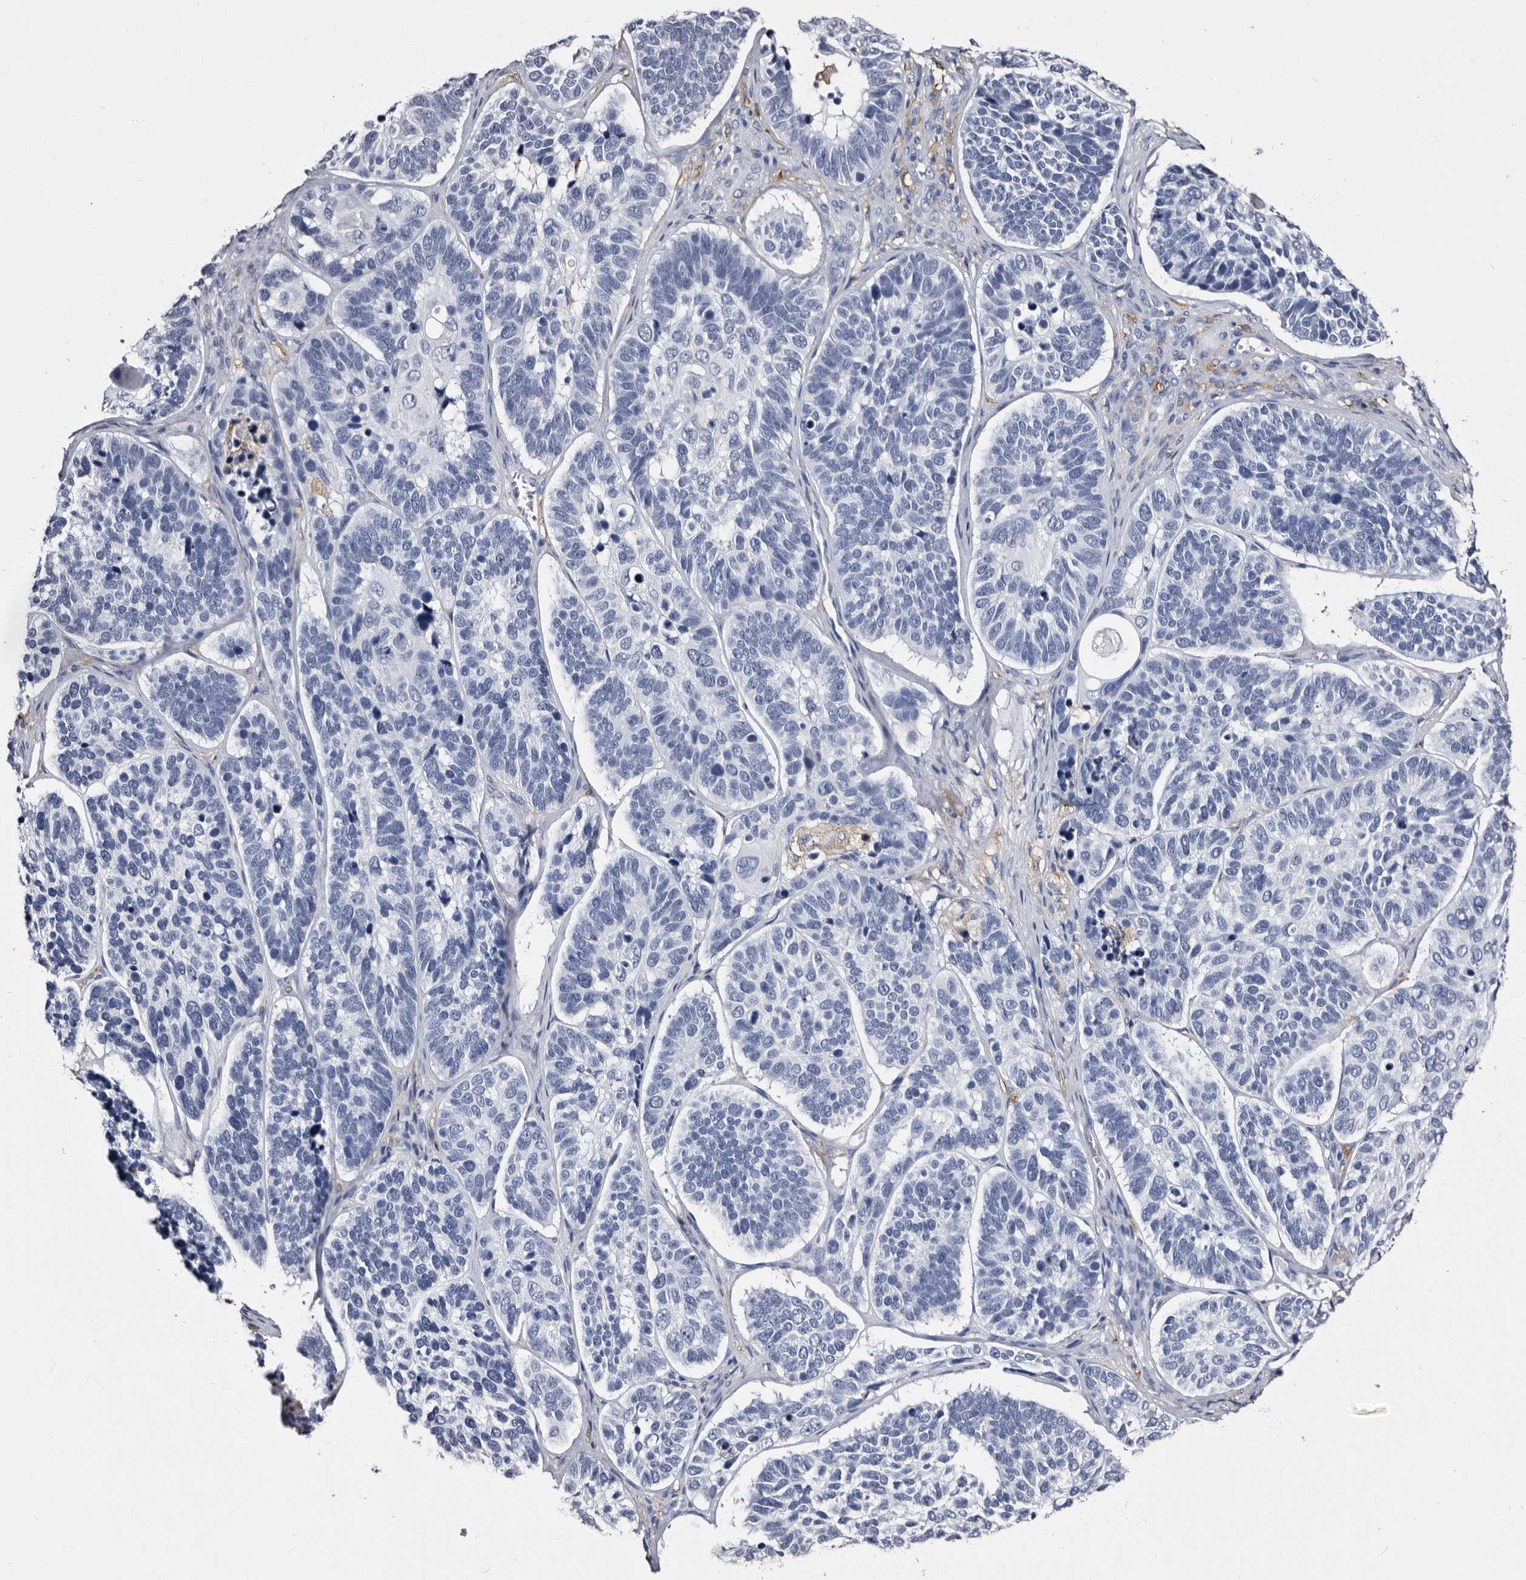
{"staining": {"intensity": "negative", "quantity": "none", "location": "none"}, "tissue": "skin cancer", "cell_type": "Tumor cells", "image_type": "cancer", "snomed": [{"axis": "morphology", "description": "Basal cell carcinoma"}, {"axis": "topography", "description": "Skin"}], "caption": "DAB immunohistochemical staining of basal cell carcinoma (skin) displays no significant expression in tumor cells. (DAB (3,3'-diaminobenzidine) immunohistochemistry with hematoxylin counter stain).", "gene": "EPB41L3", "patient": {"sex": "male", "age": 62}}